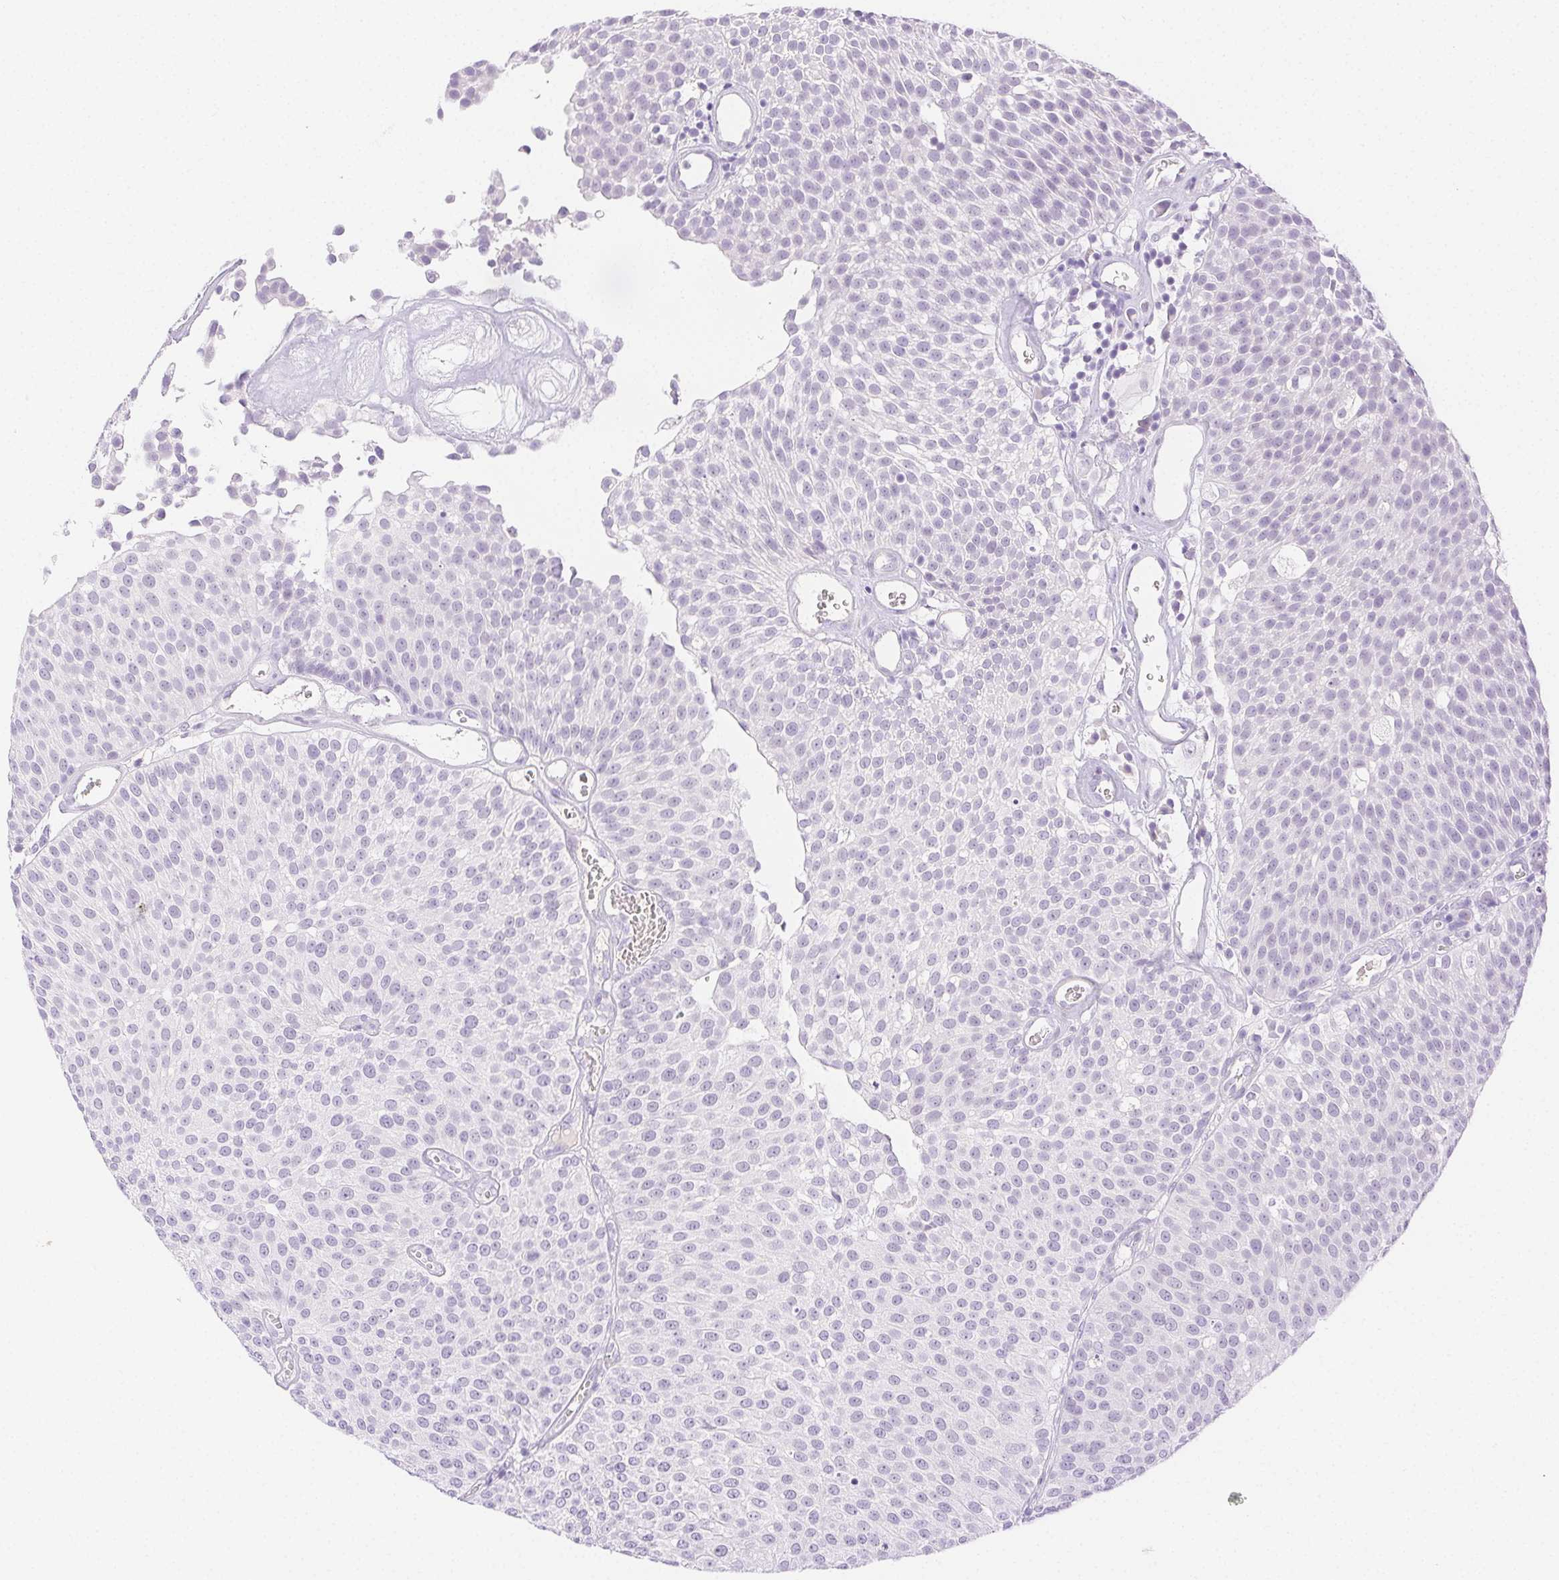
{"staining": {"intensity": "negative", "quantity": "none", "location": "none"}, "tissue": "urothelial cancer", "cell_type": "Tumor cells", "image_type": "cancer", "snomed": [{"axis": "morphology", "description": "Urothelial carcinoma, Low grade"}, {"axis": "topography", "description": "Urinary bladder"}], "caption": "An IHC histopathology image of urothelial cancer is shown. There is no staining in tumor cells of urothelial cancer.", "gene": "SPACA4", "patient": {"sex": "female", "age": 79}}